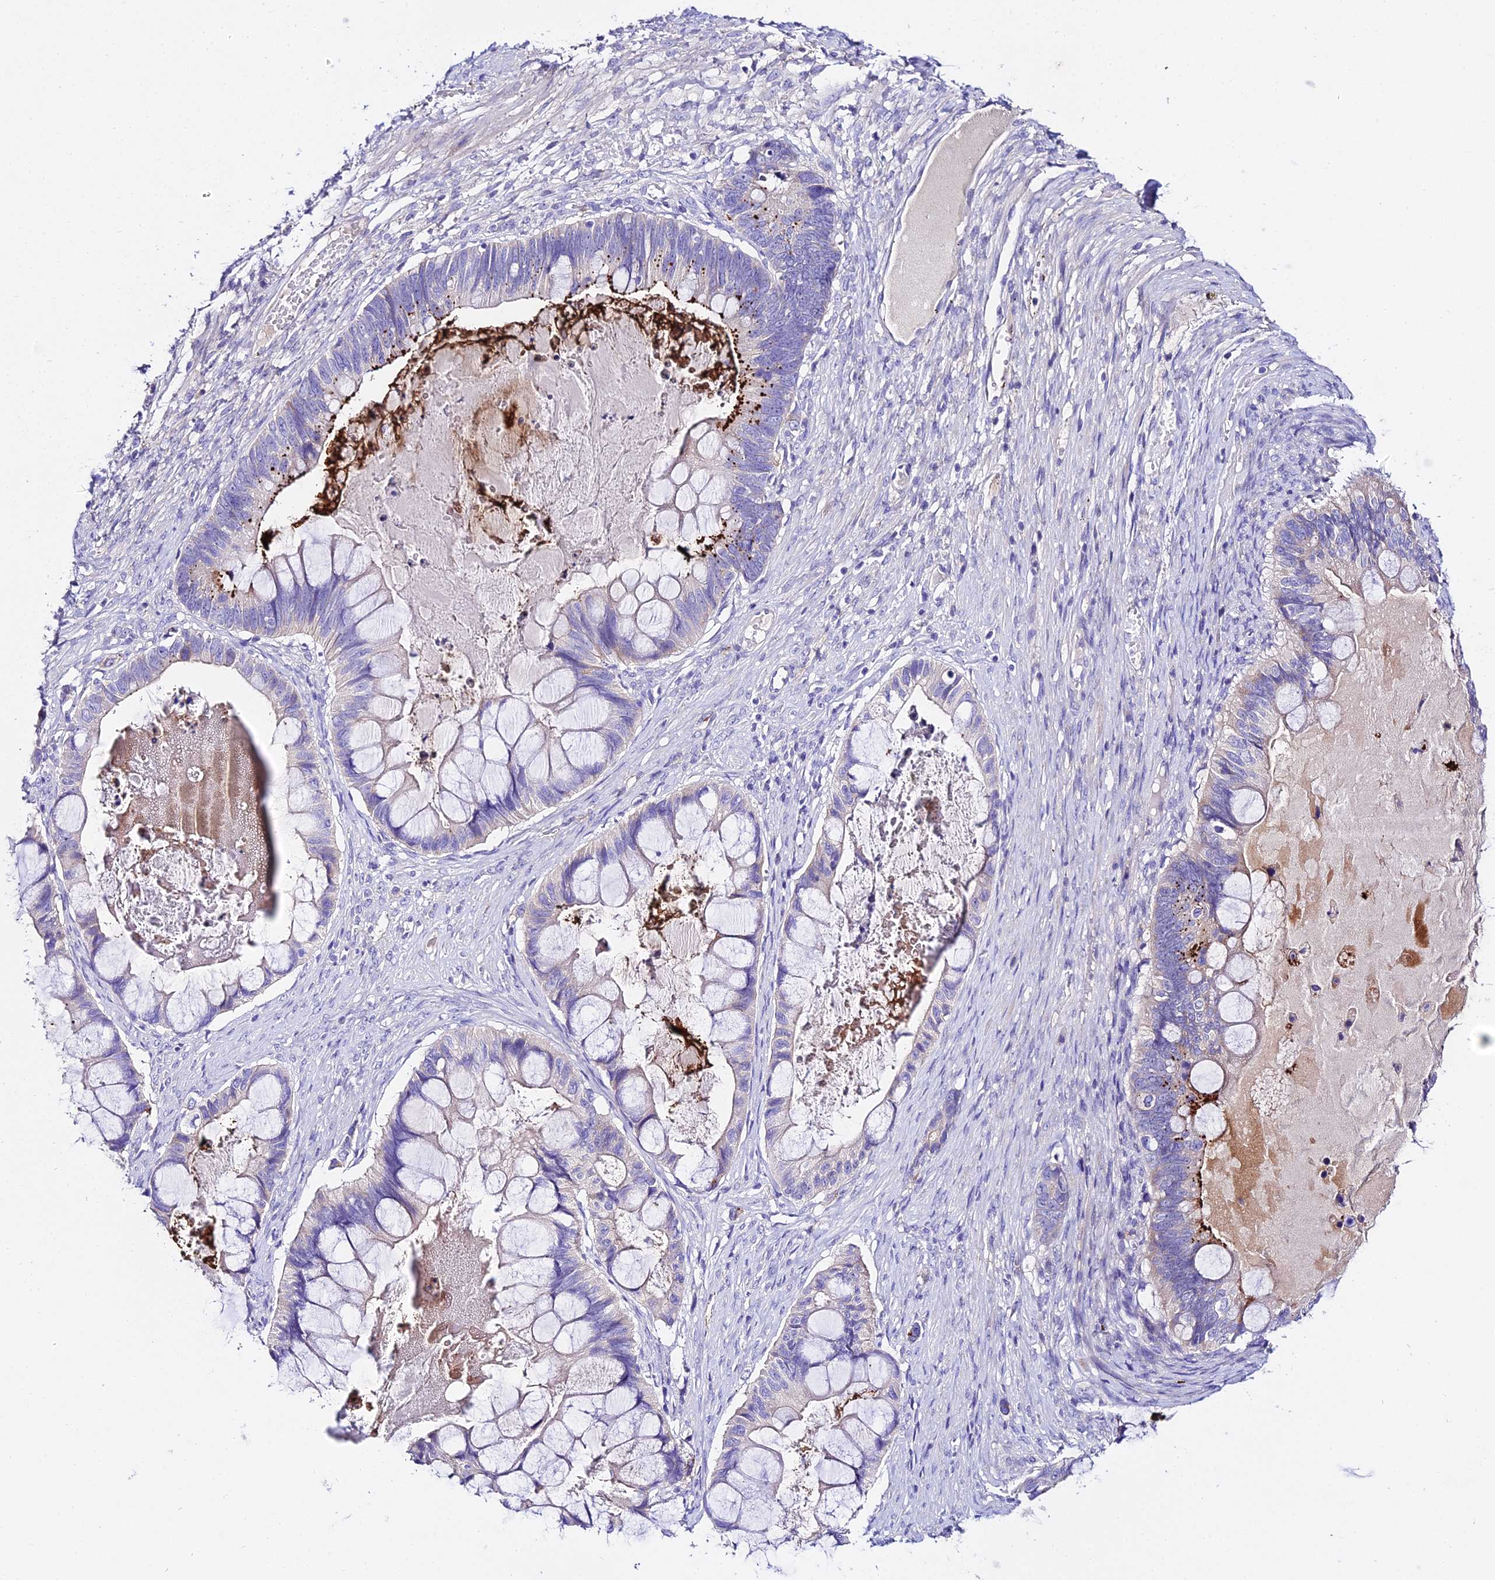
{"staining": {"intensity": "negative", "quantity": "none", "location": "none"}, "tissue": "ovarian cancer", "cell_type": "Tumor cells", "image_type": "cancer", "snomed": [{"axis": "morphology", "description": "Cystadenocarcinoma, mucinous, NOS"}, {"axis": "topography", "description": "Ovary"}], "caption": "This is an IHC histopathology image of human ovarian cancer (mucinous cystadenocarcinoma). There is no staining in tumor cells.", "gene": "TMEM117", "patient": {"sex": "female", "age": 61}}